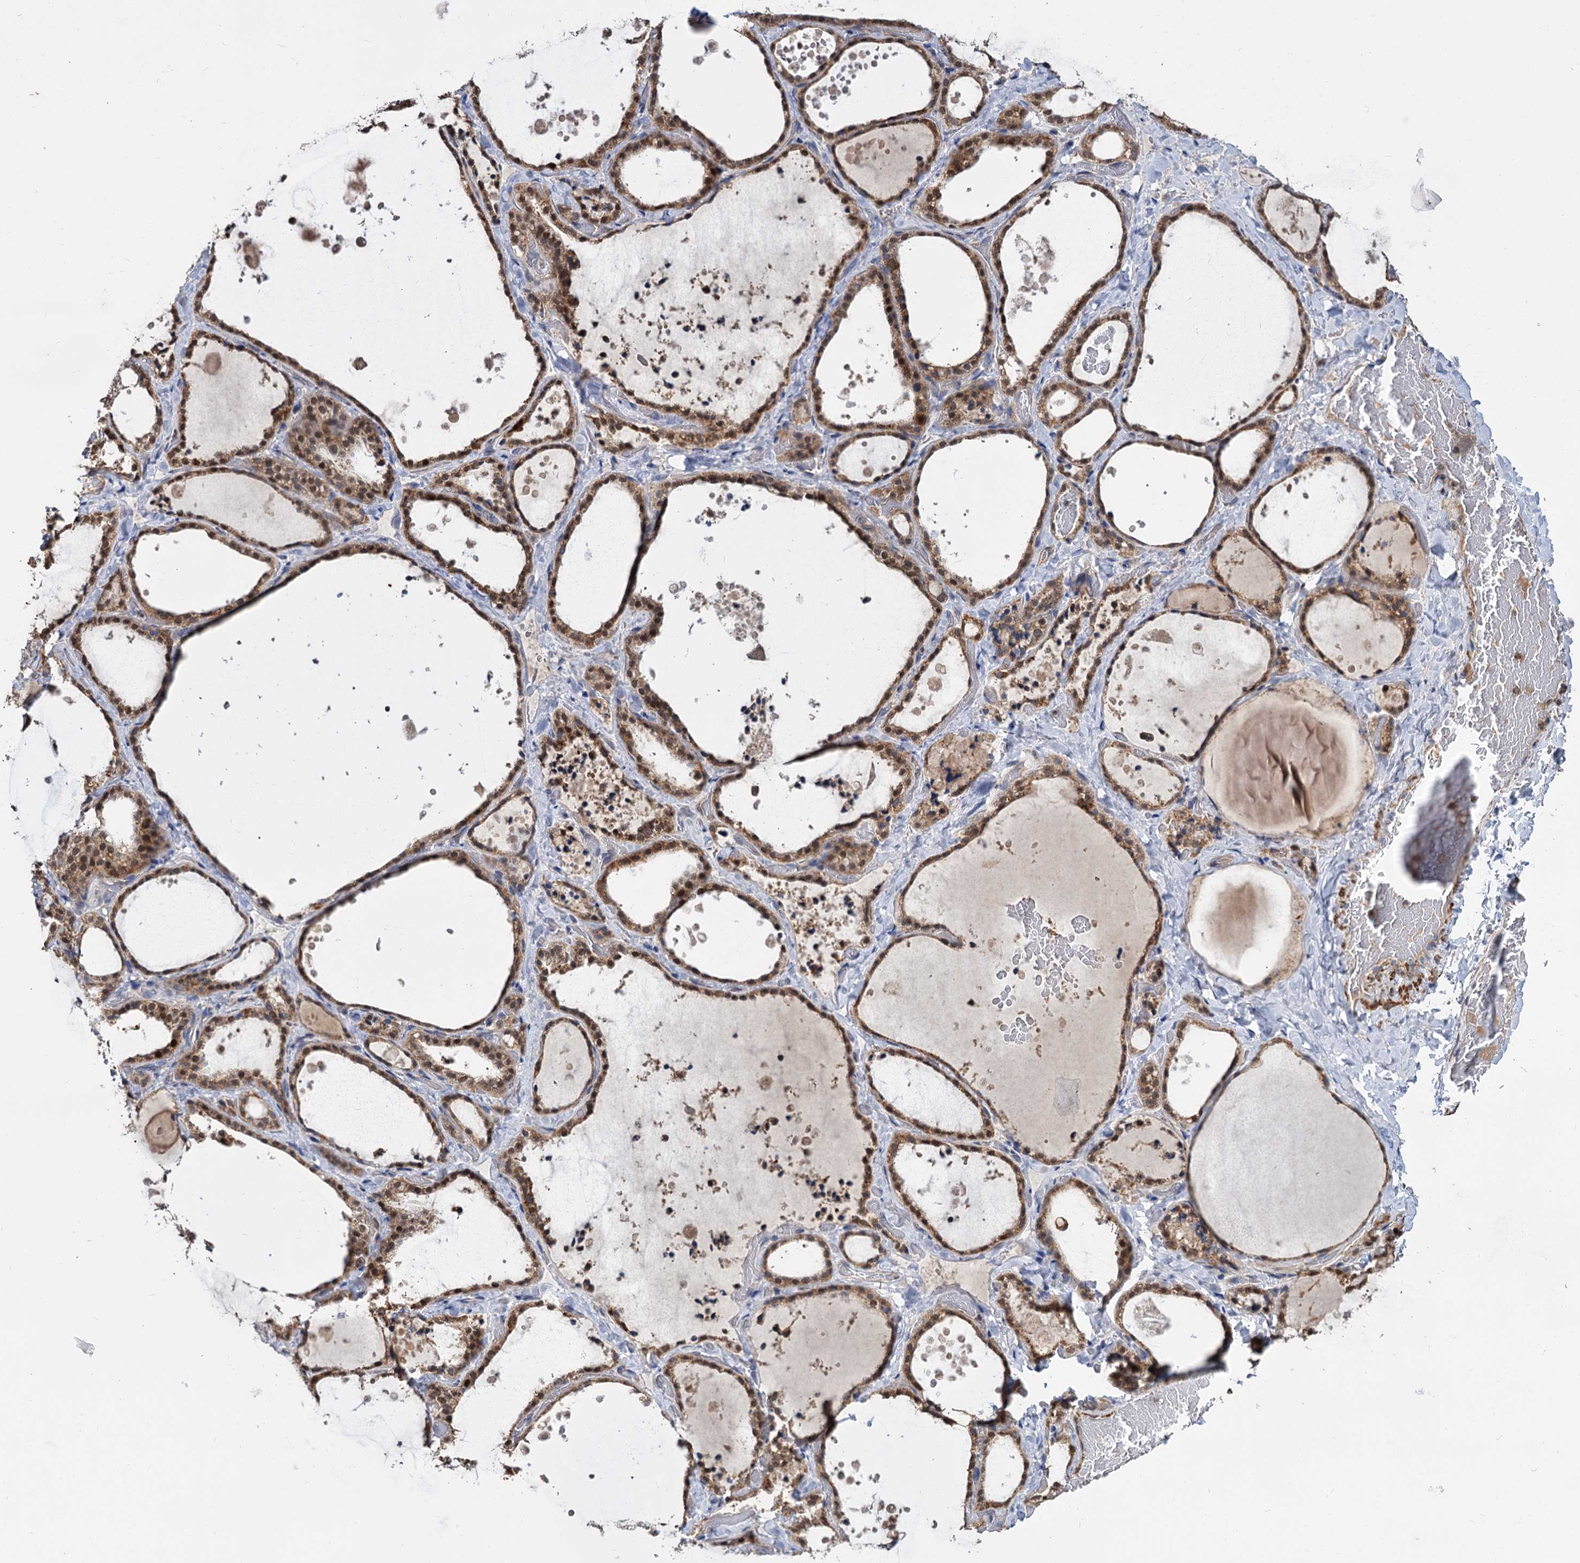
{"staining": {"intensity": "moderate", "quantity": ">75%", "location": "cytoplasmic/membranous"}, "tissue": "thyroid gland", "cell_type": "Glandular cells", "image_type": "normal", "snomed": [{"axis": "morphology", "description": "Normal tissue, NOS"}, {"axis": "topography", "description": "Thyroid gland"}], "caption": "Immunohistochemistry (IHC) histopathology image of normal thyroid gland: human thyroid gland stained using IHC demonstrates medium levels of moderate protein expression localized specifically in the cytoplasmic/membranous of glandular cells, appearing as a cytoplasmic/membranous brown color.", "gene": "ALKBH7", "patient": {"sex": "female", "age": 44}}